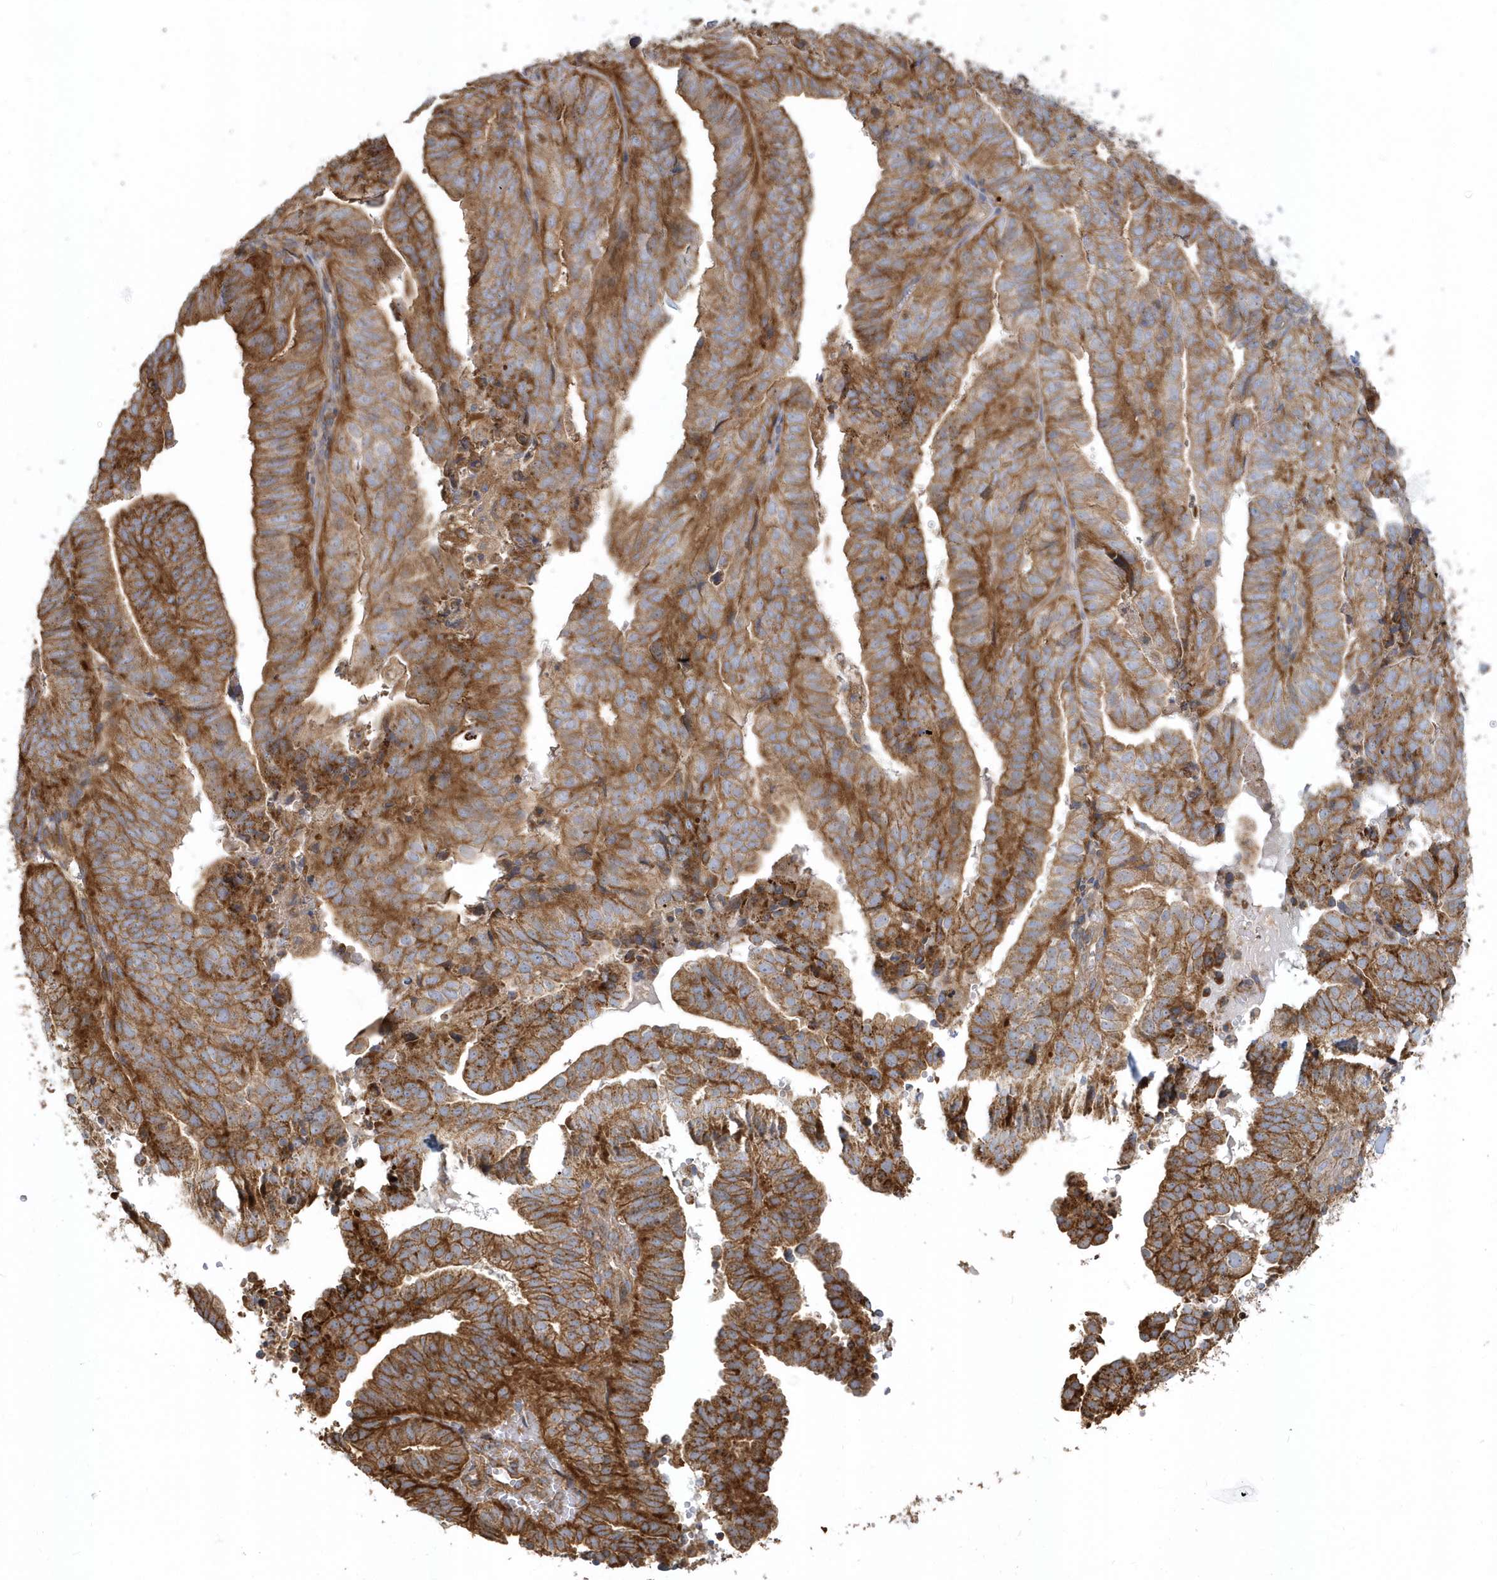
{"staining": {"intensity": "strong", "quantity": ">75%", "location": "cytoplasmic/membranous"}, "tissue": "endometrial cancer", "cell_type": "Tumor cells", "image_type": "cancer", "snomed": [{"axis": "morphology", "description": "Adenocarcinoma, NOS"}, {"axis": "topography", "description": "Uterus"}], "caption": "A brown stain shows strong cytoplasmic/membranous positivity of a protein in human endometrial adenocarcinoma tumor cells. (DAB (3,3'-diaminobenzidine) IHC with brightfield microscopy, high magnification).", "gene": "TRAIP", "patient": {"sex": "female", "age": 77}}